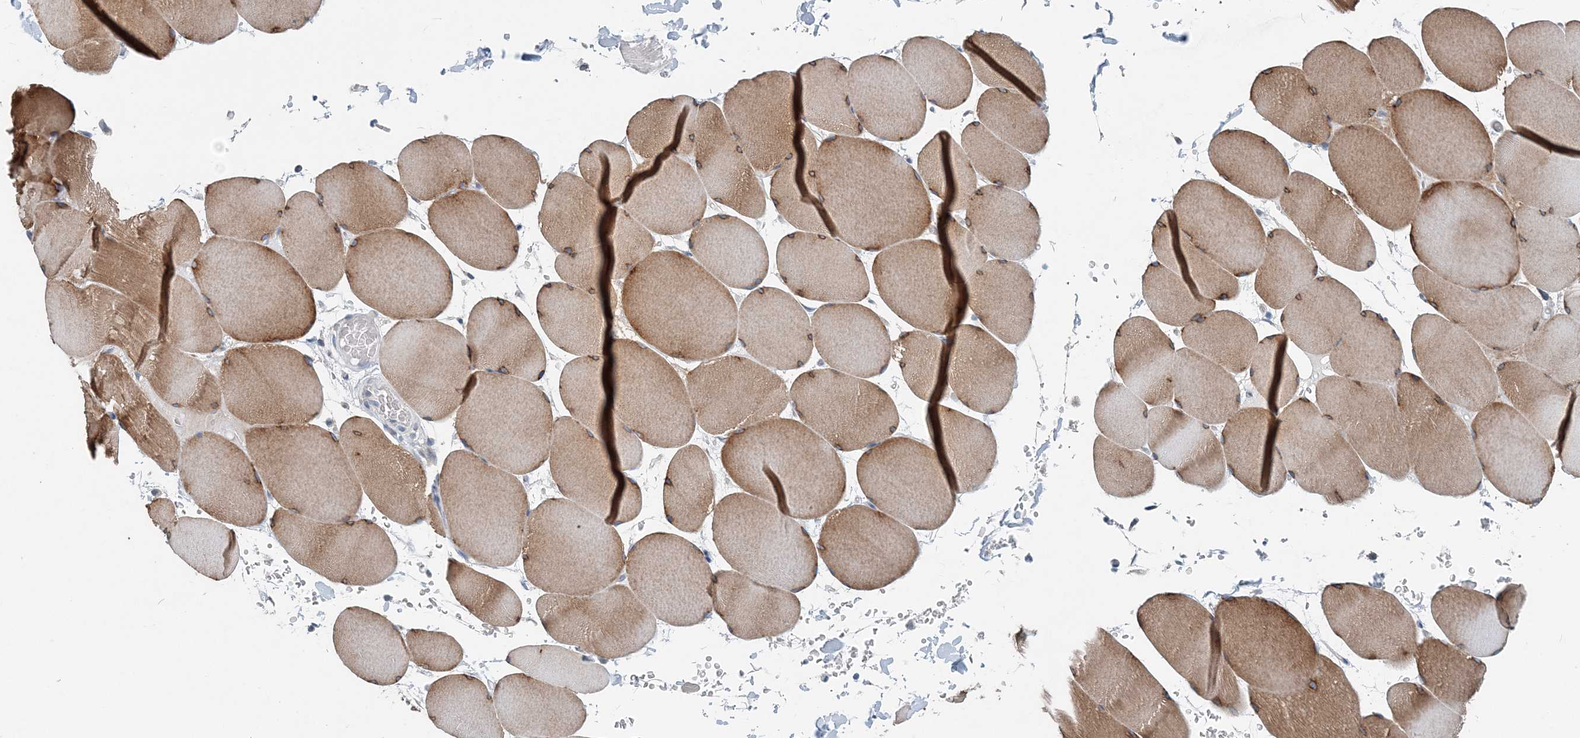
{"staining": {"intensity": "moderate", "quantity": ">75%", "location": "cytoplasmic/membranous"}, "tissue": "skeletal muscle", "cell_type": "Myocytes", "image_type": "normal", "snomed": [{"axis": "morphology", "description": "Normal tissue, NOS"}, {"axis": "topography", "description": "Skeletal muscle"}, {"axis": "topography", "description": "Head-Neck"}], "caption": "High-magnification brightfield microscopy of normal skeletal muscle stained with DAB (3,3'-diaminobenzidine) (brown) and counterstained with hematoxylin (blue). myocytes exhibit moderate cytoplasmic/membranous positivity is identified in about>75% of cells.", "gene": "EEF1A2", "patient": {"sex": "male", "age": 66}}